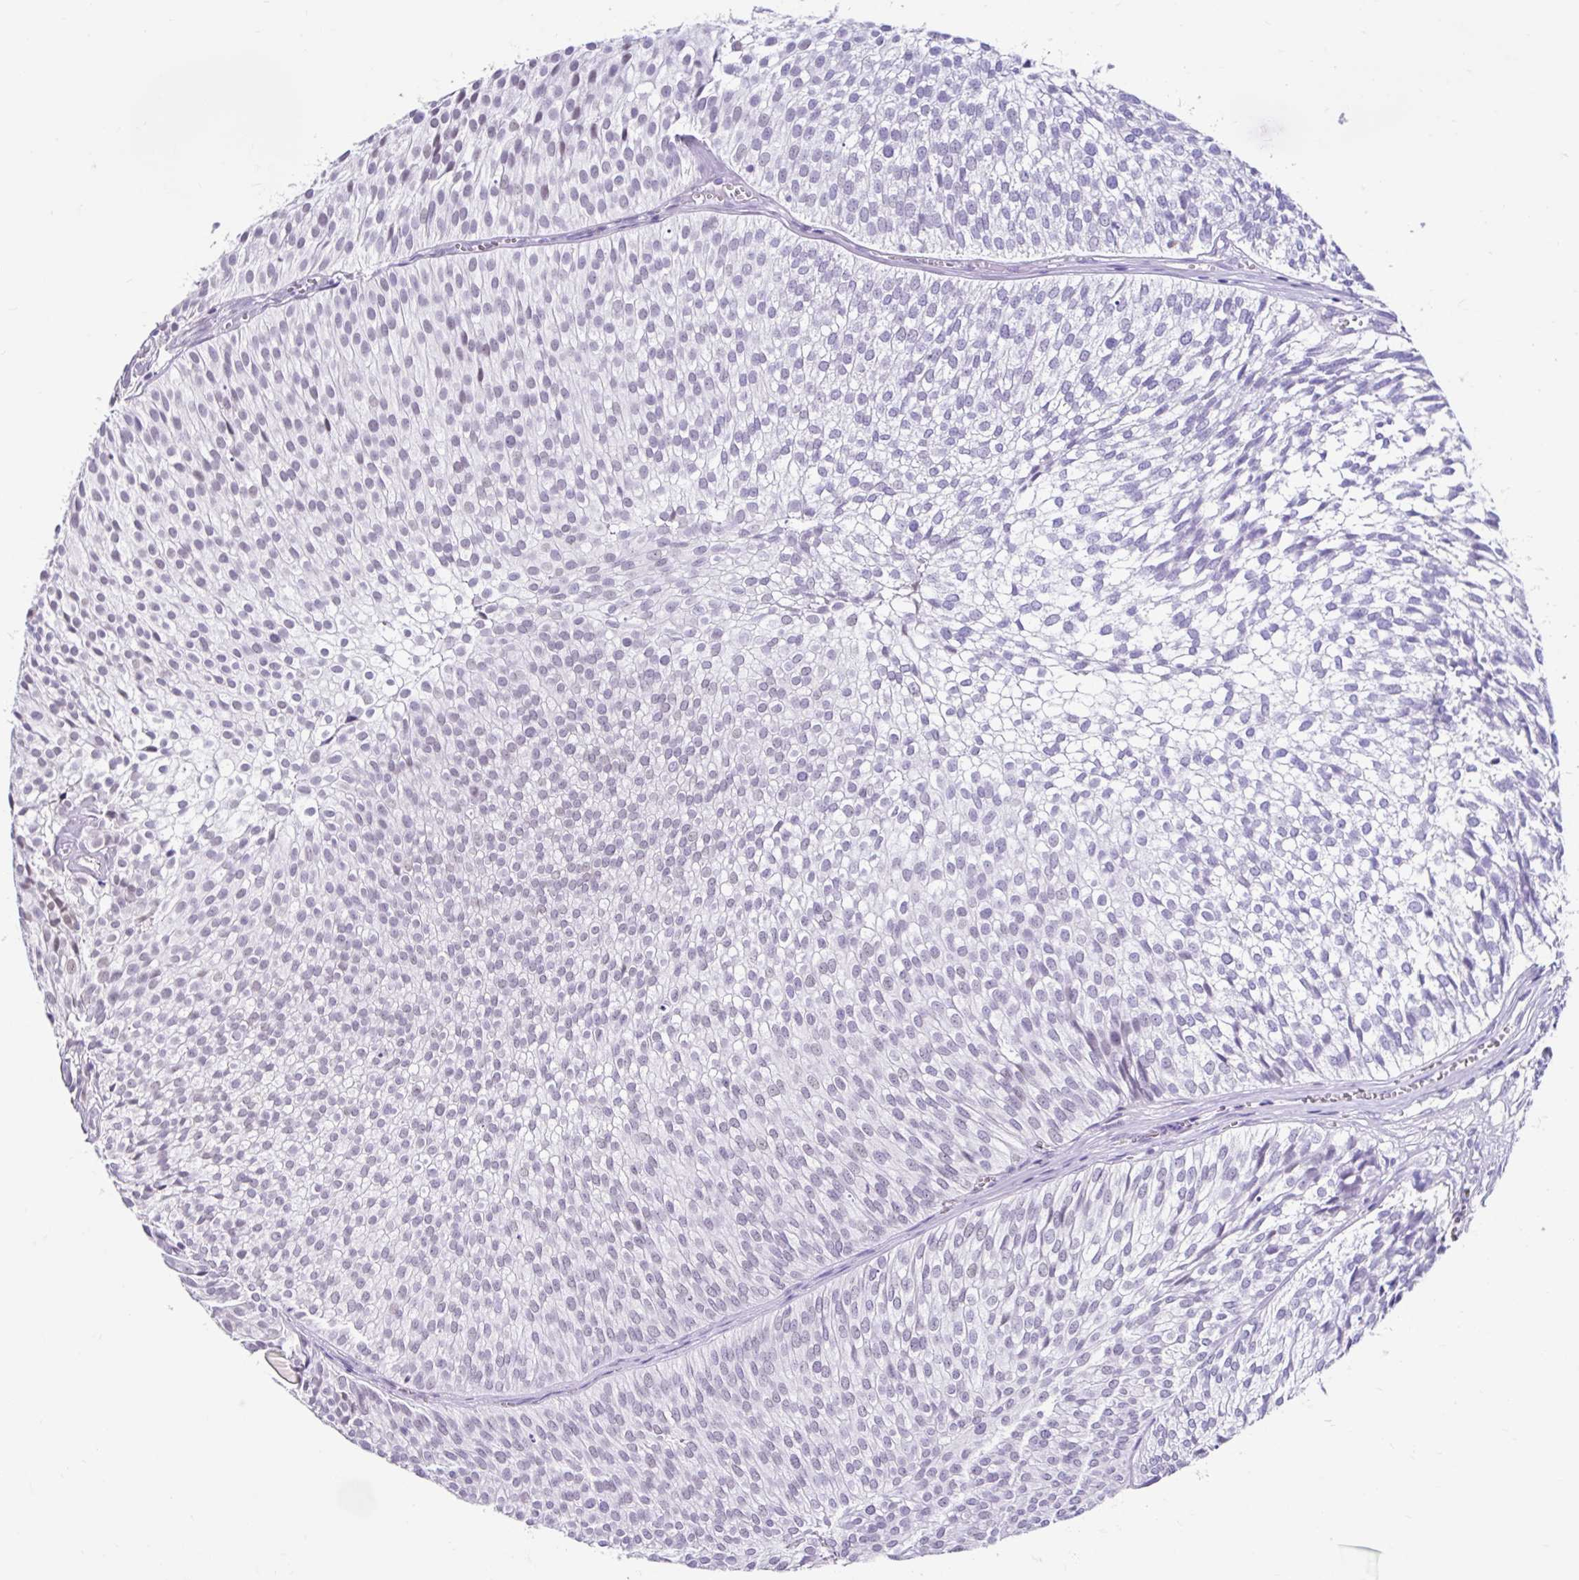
{"staining": {"intensity": "negative", "quantity": "none", "location": "none"}, "tissue": "urothelial cancer", "cell_type": "Tumor cells", "image_type": "cancer", "snomed": [{"axis": "morphology", "description": "Urothelial carcinoma, Low grade"}, {"axis": "topography", "description": "Urinary bladder"}], "caption": "IHC micrograph of urothelial carcinoma (low-grade) stained for a protein (brown), which reveals no expression in tumor cells. The staining was performed using DAB (3,3'-diaminobenzidine) to visualize the protein expression in brown, while the nuclei were stained in blue with hematoxylin (Magnification: 20x).", "gene": "DCAF17", "patient": {"sex": "male", "age": 91}}